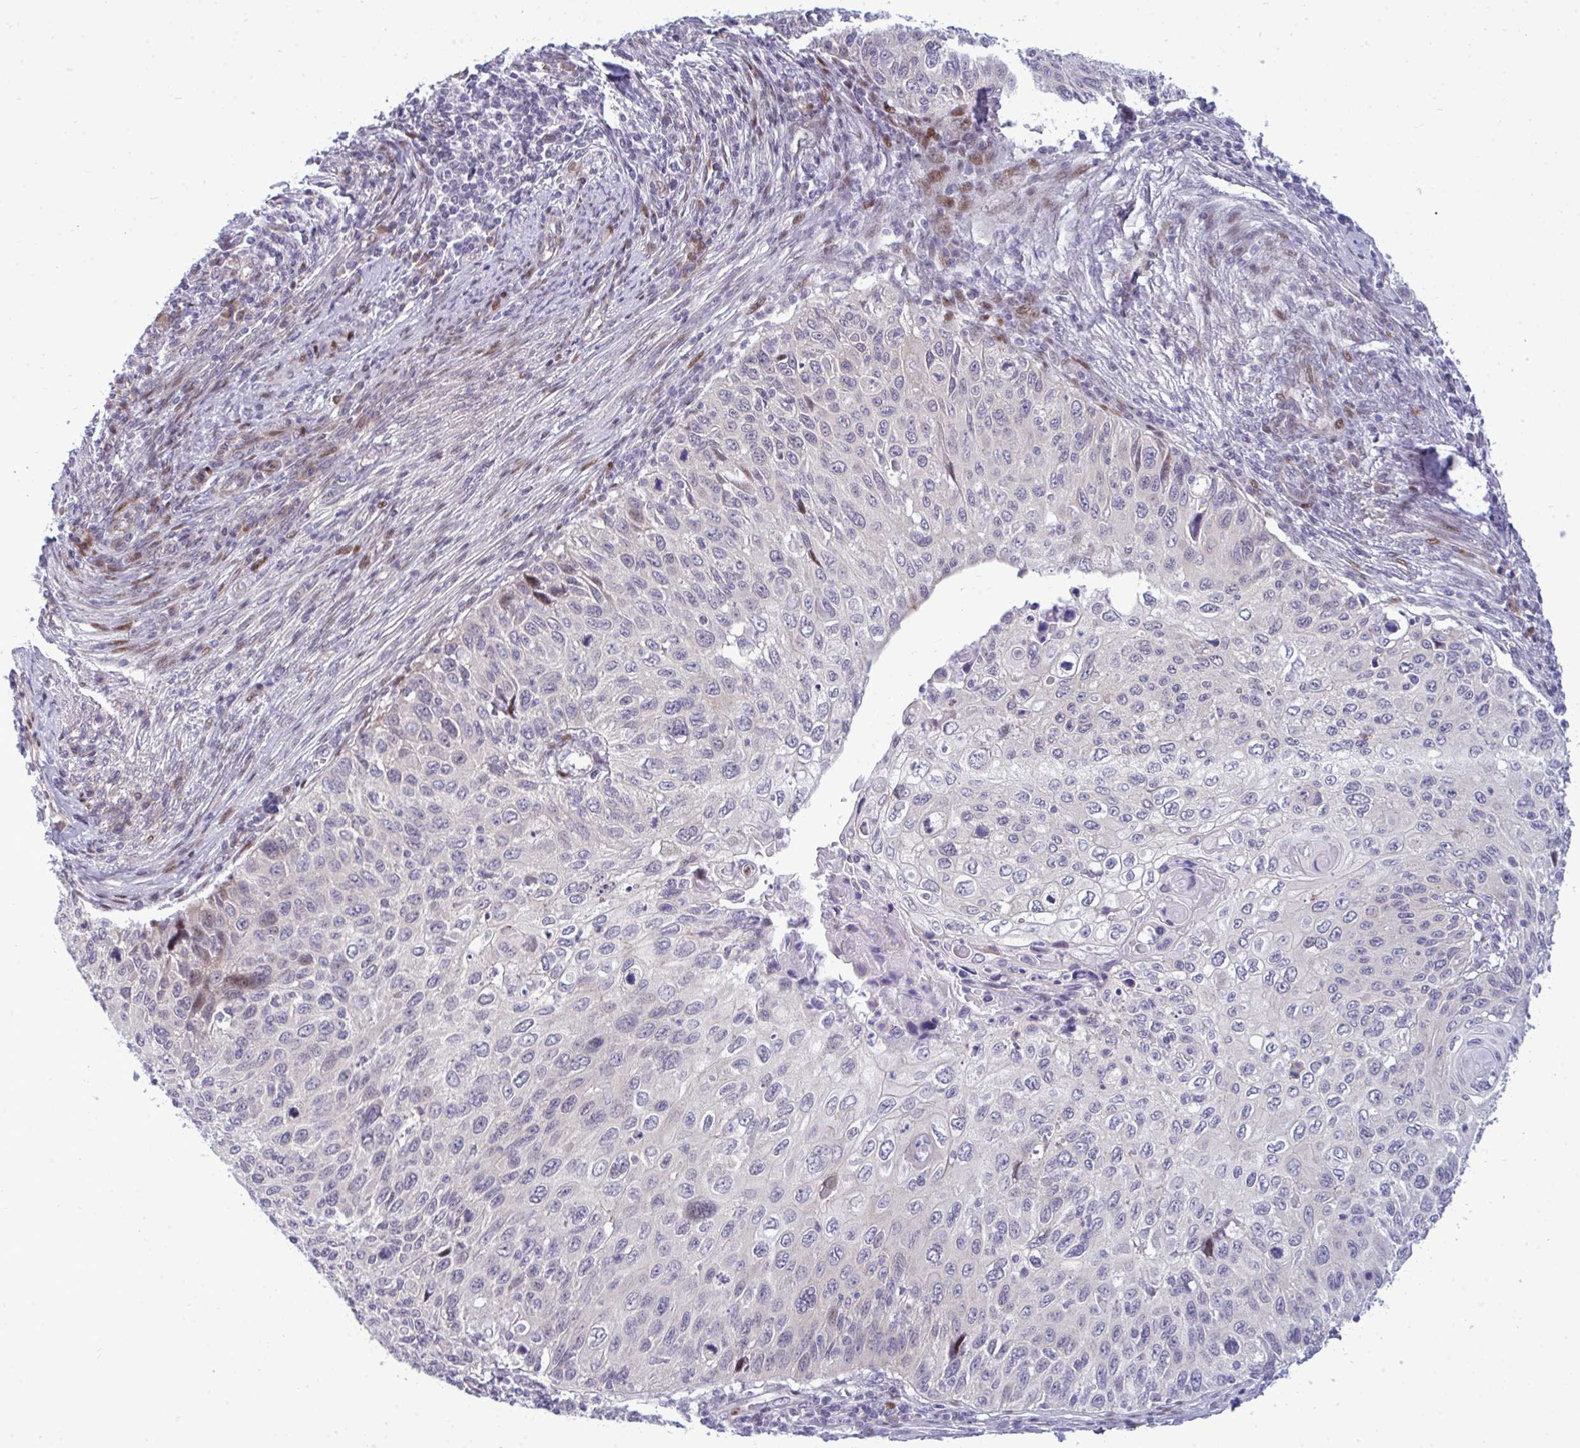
{"staining": {"intensity": "weak", "quantity": "<25%", "location": "nuclear"}, "tissue": "cervical cancer", "cell_type": "Tumor cells", "image_type": "cancer", "snomed": [{"axis": "morphology", "description": "Squamous cell carcinoma, NOS"}, {"axis": "topography", "description": "Cervix"}], "caption": "IHC of human cervical cancer (squamous cell carcinoma) reveals no positivity in tumor cells.", "gene": "TAB1", "patient": {"sex": "female", "age": 70}}